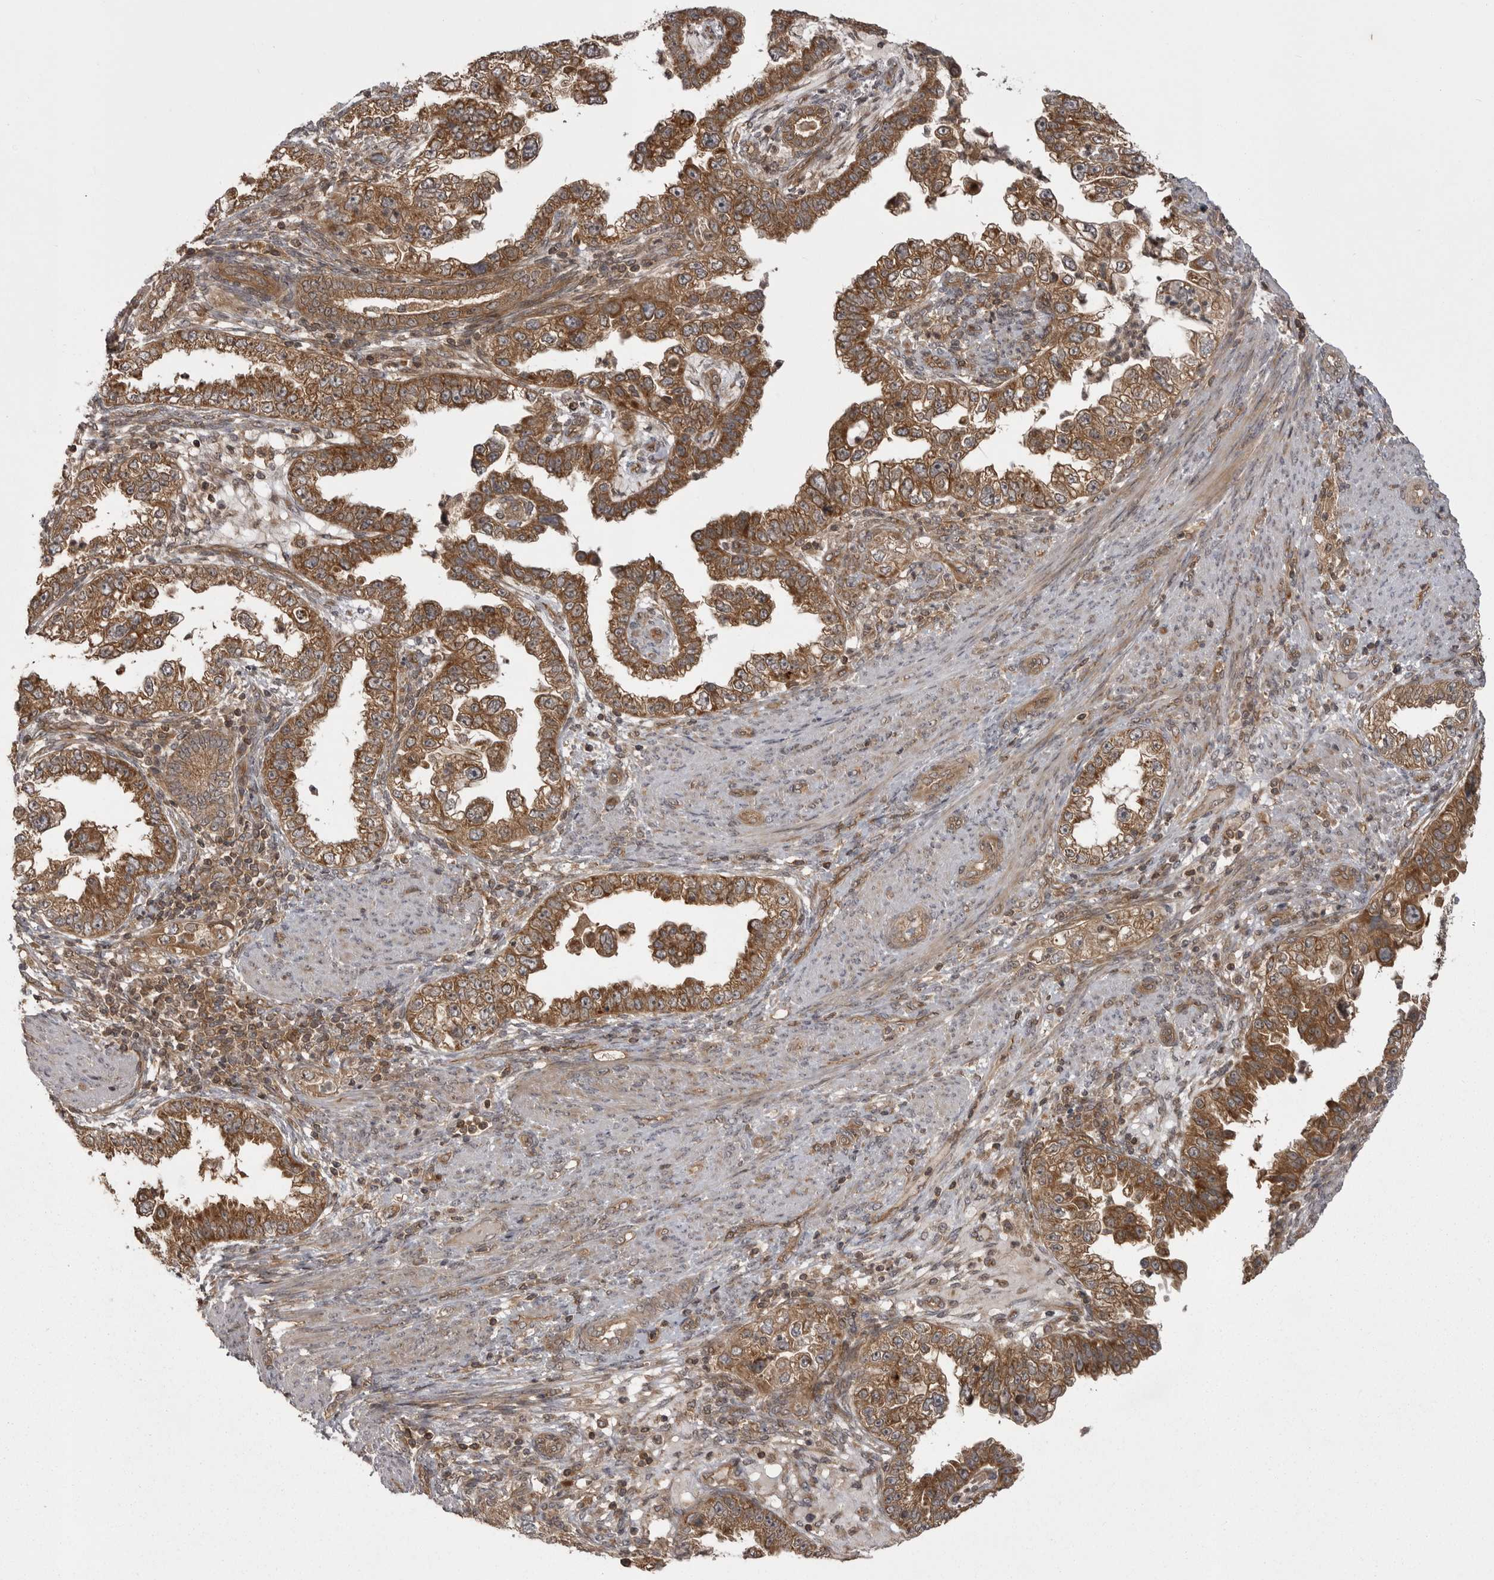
{"staining": {"intensity": "moderate", "quantity": ">75%", "location": "cytoplasmic/membranous"}, "tissue": "endometrial cancer", "cell_type": "Tumor cells", "image_type": "cancer", "snomed": [{"axis": "morphology", "description": "Adenocarcinoma, NOS"}, {"axis": "topography", "description": "Endometrium"}], "caption": "Adenocarcinoma (endometrial) tissue exhibits moderate cytoplasmic/membranous expression in about >75% of tumor cells", "gene": "STK24", "patient": {"sex": "female", "age": 85}}